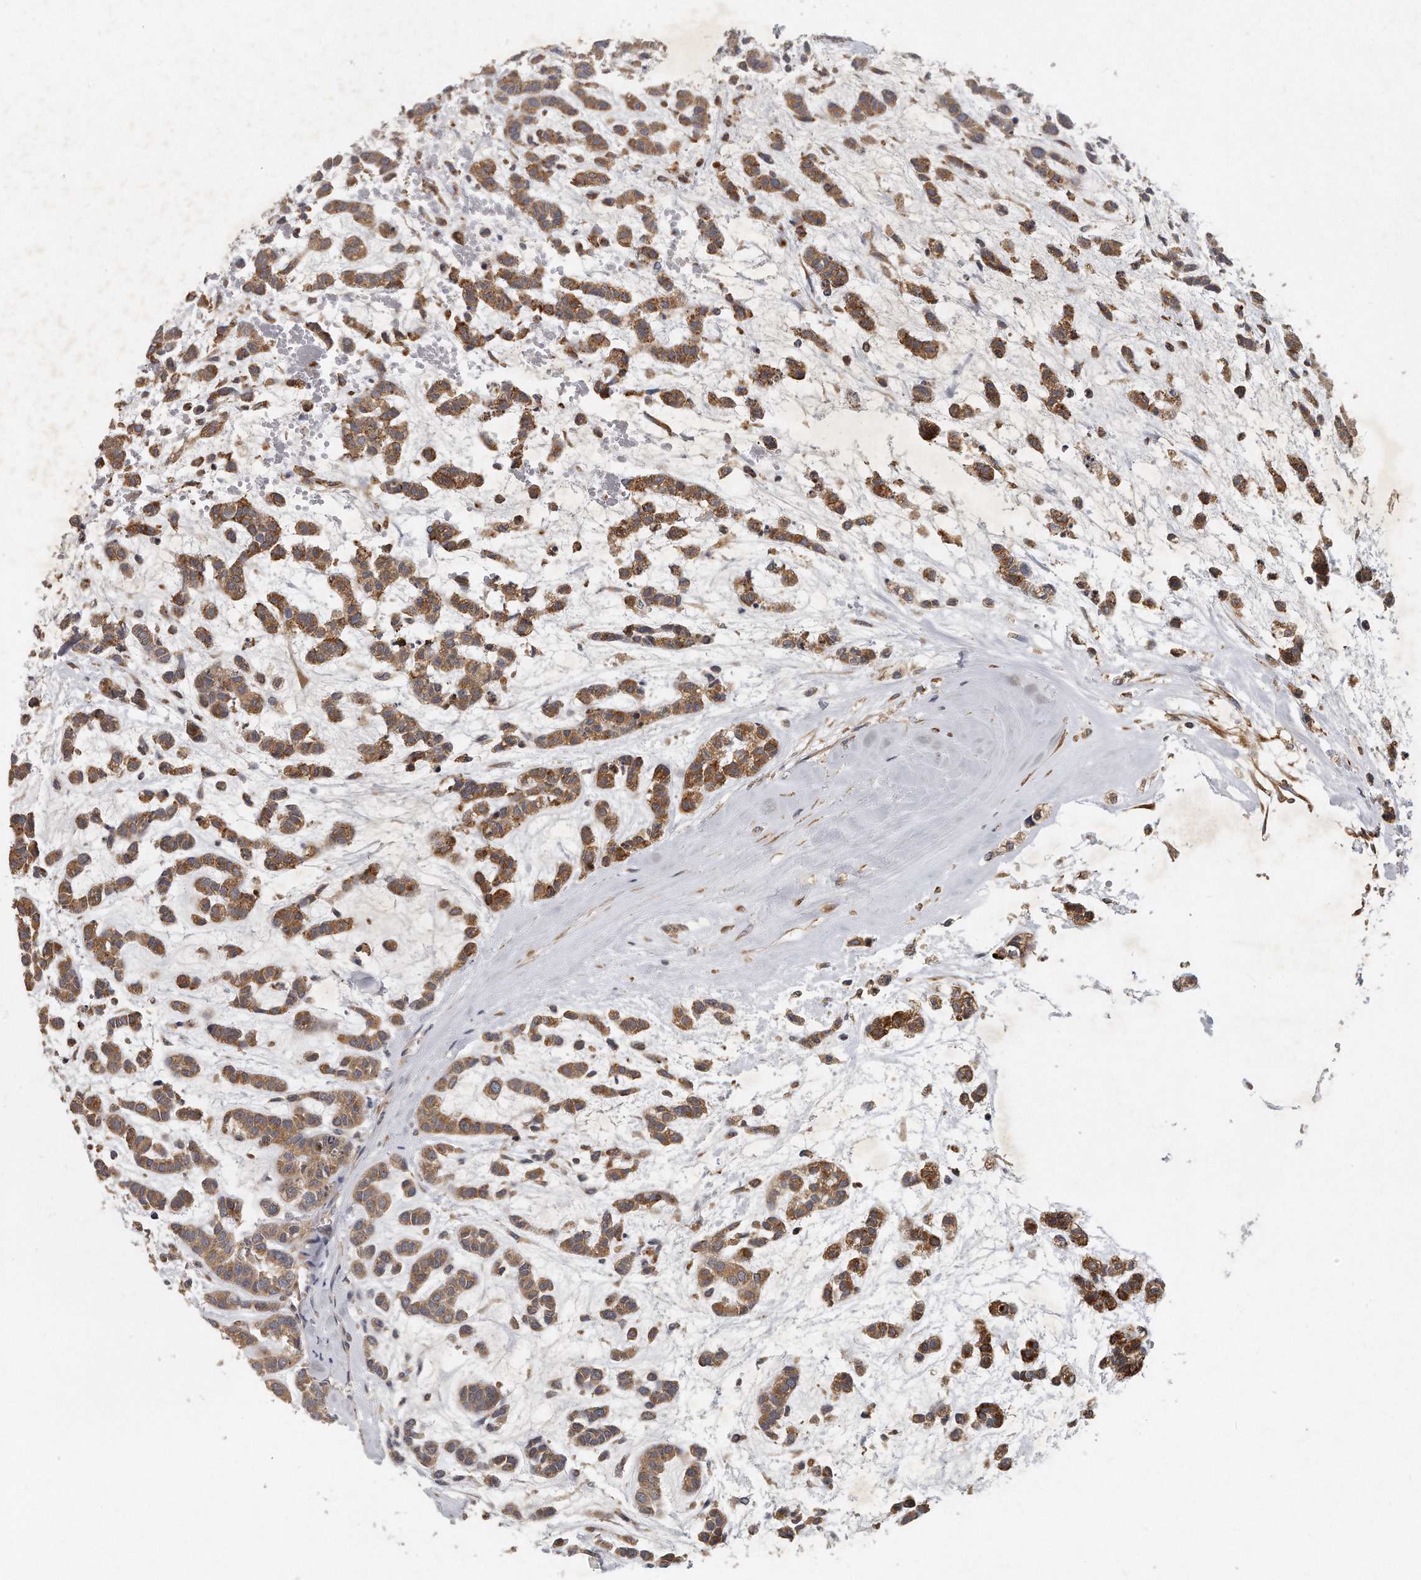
{"staining": {"intensity": "moderate", "quantity": ">75%", "location": "cytoplasmic/membranous"}, "tissue": "head and neck cancer", "cell_type": "Tumor cells", "image_type": "cancer", "snomed": [{"axis": "morphology", "description": "Adenocarcinoma, NOS"}, {"axis": "morphology", "description": "Adenoma, NOS"}, {"axis": "topography", "description": "Head-Neck"}], "caption": "About >75% of tumor cells in human adenocarcinoma (head and neck) demonstrate moderate cytoplasmic/membranous protein staining as visualized by brown immunohistochemical staining.", "gene": "TRAPPC14", "patient": {"sex": "female", "age": 55}}